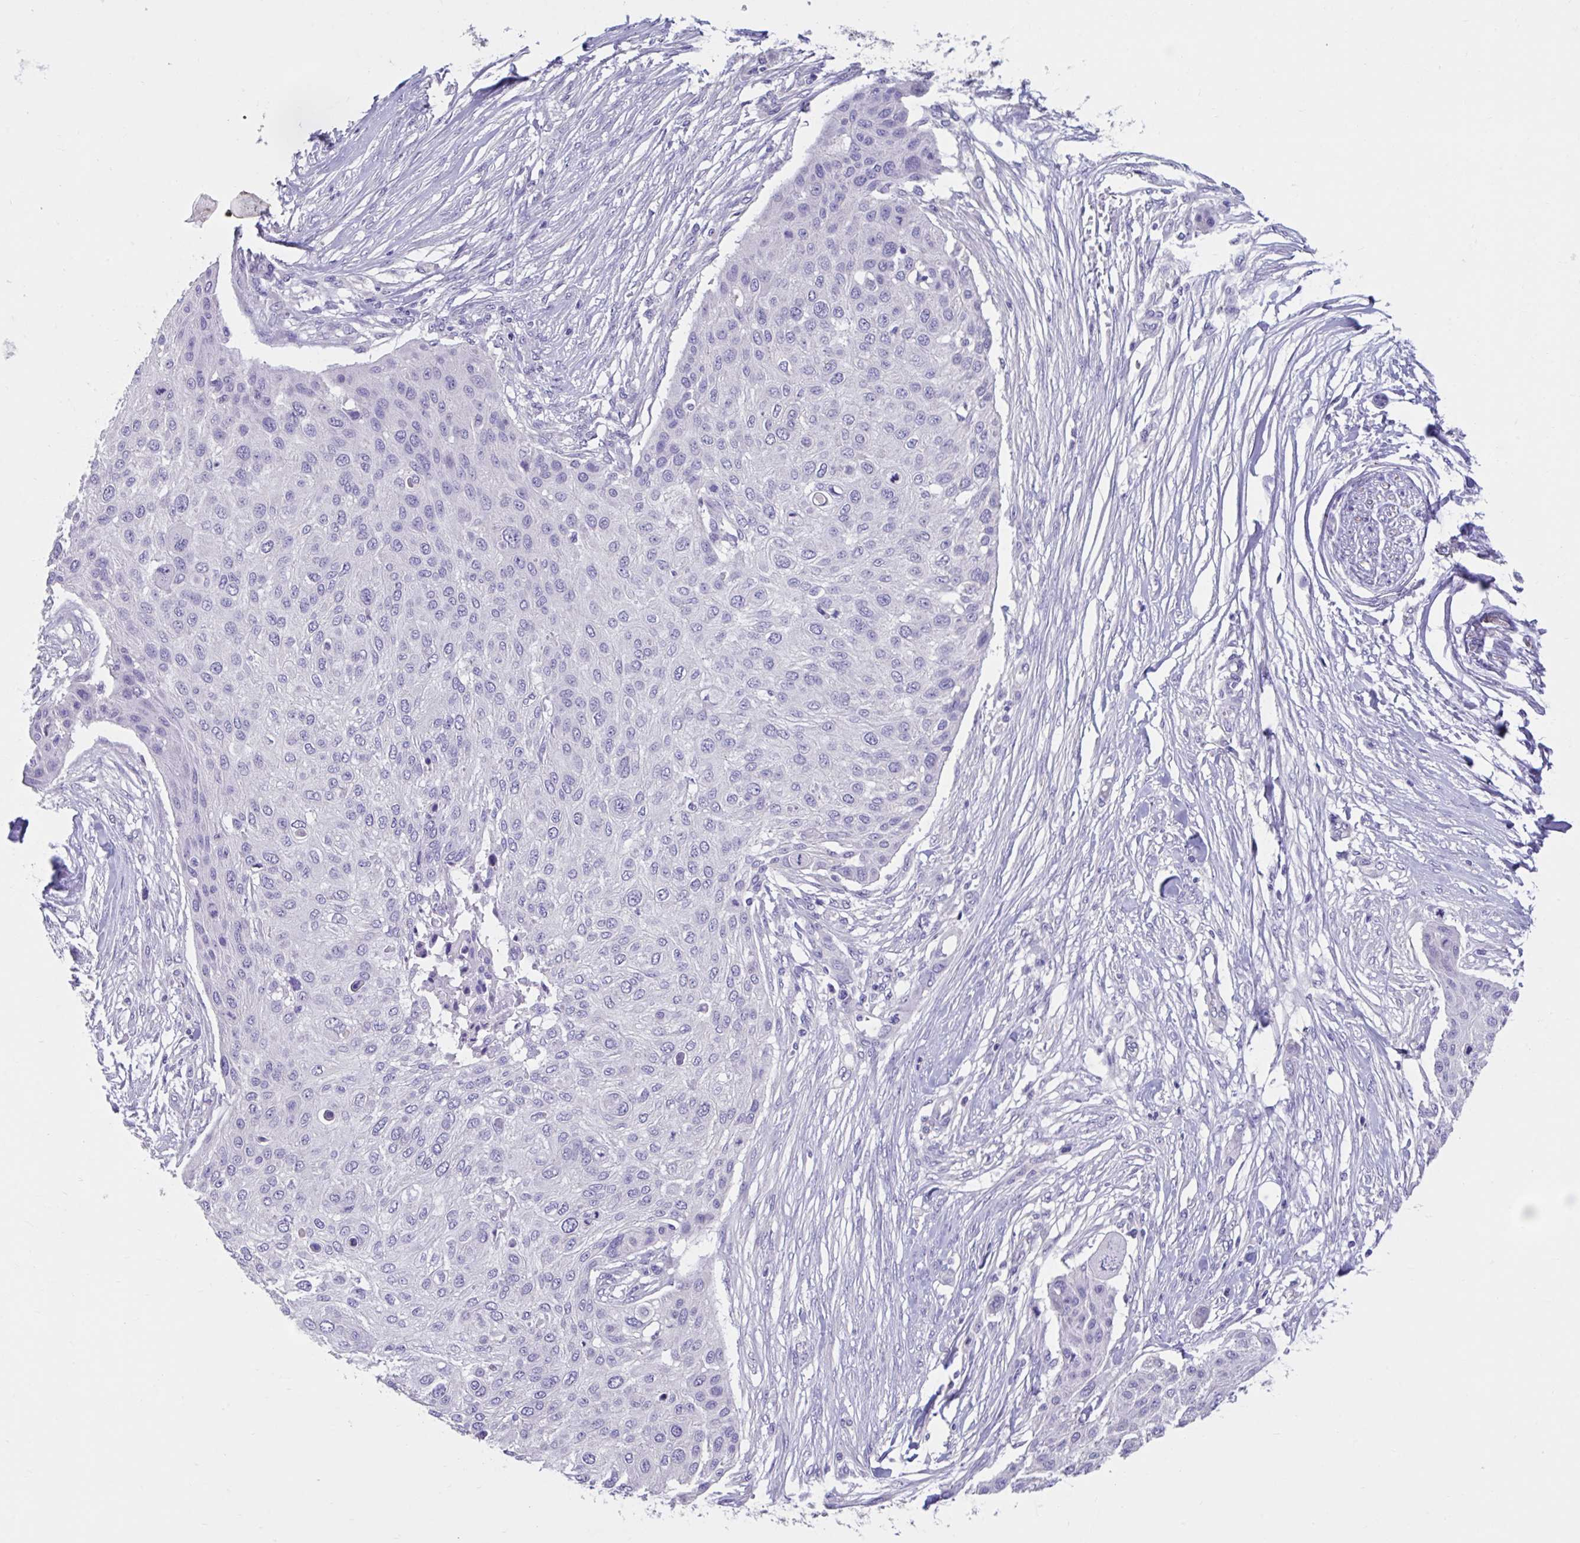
{"staining": {"intensity": "negative", "quantity": "none", "location": "none"}, "tissue": "skin cancer", "cell_type": "Tumor cells", "image_type": "cancer", "snomed": [{"axis": "morphology", "description": "Squamous cell carcinoma, NOS"}, {"axis": "topography", "description": "Skin"}], "caption": "Micrograph shows no protein staining in tumor cells of squamous cell carcinoma (skin) tissue. The staining was performed using DAB (3,3'-diaminobenzidine) to visualize the protein expression in brown, while the nuclei were stained in blue with hematoxylin (Magnification: 20x).", "gene": "GPR162", "patient": {"sex": "female", "age": 87}}